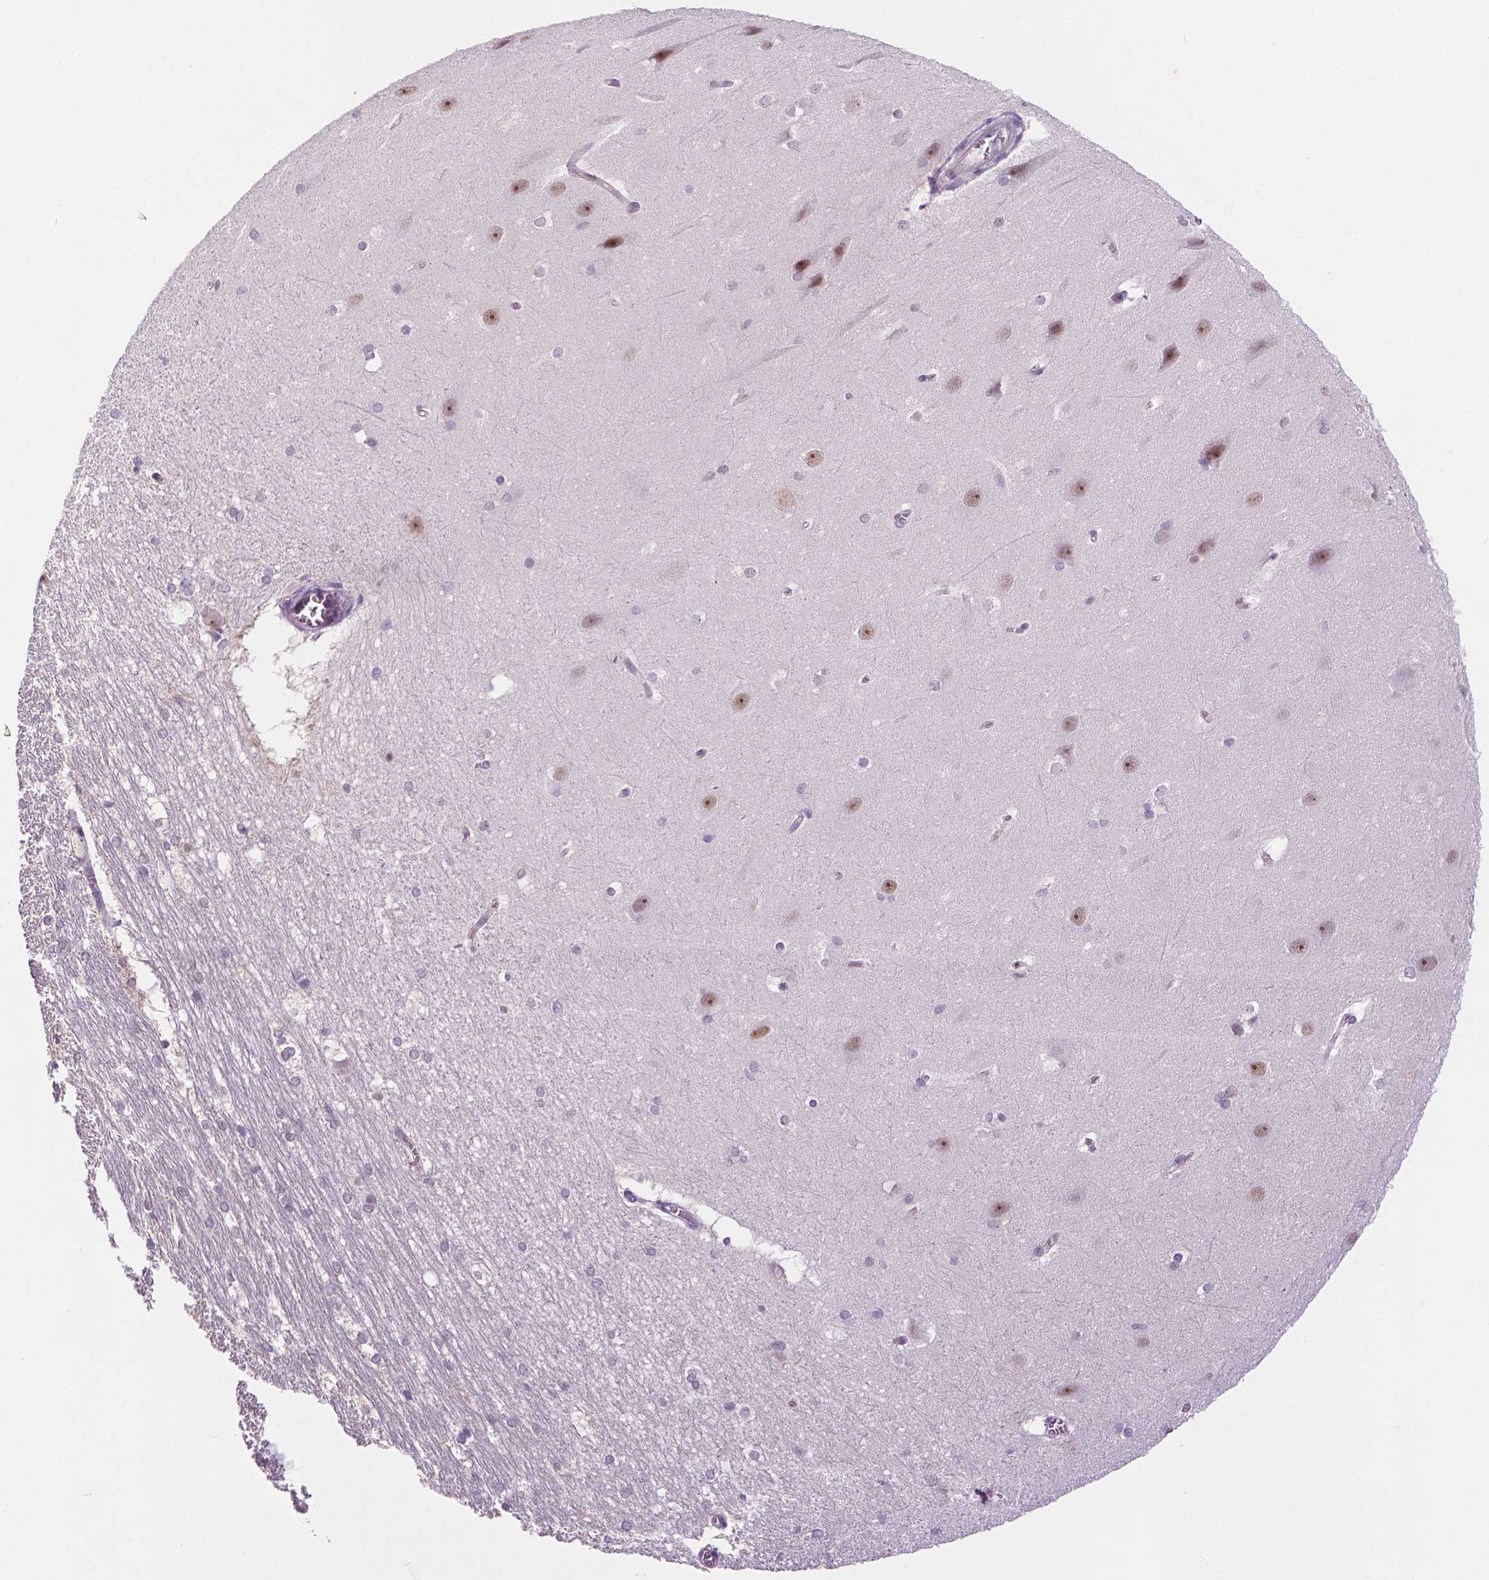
{"staining": {"intensity": "negative", "quantity": "none", "location": "none"}, "tissue": "hippocampus", "cell_type": "Glial cells", "image_type": "normal", "snomed": [{"axis": "morphology", "description": "Normal tissue, NOS"}, {"axis": "topography", "description": "Cerebral cortex"}, {"axis": "topography", "description": "Hippocampus"}], "caption": "IHC of normal hippocampus displays no positivity in glial cells.", "gene": "FAM50B", "patient": {"sex": "female", "age": 19}}